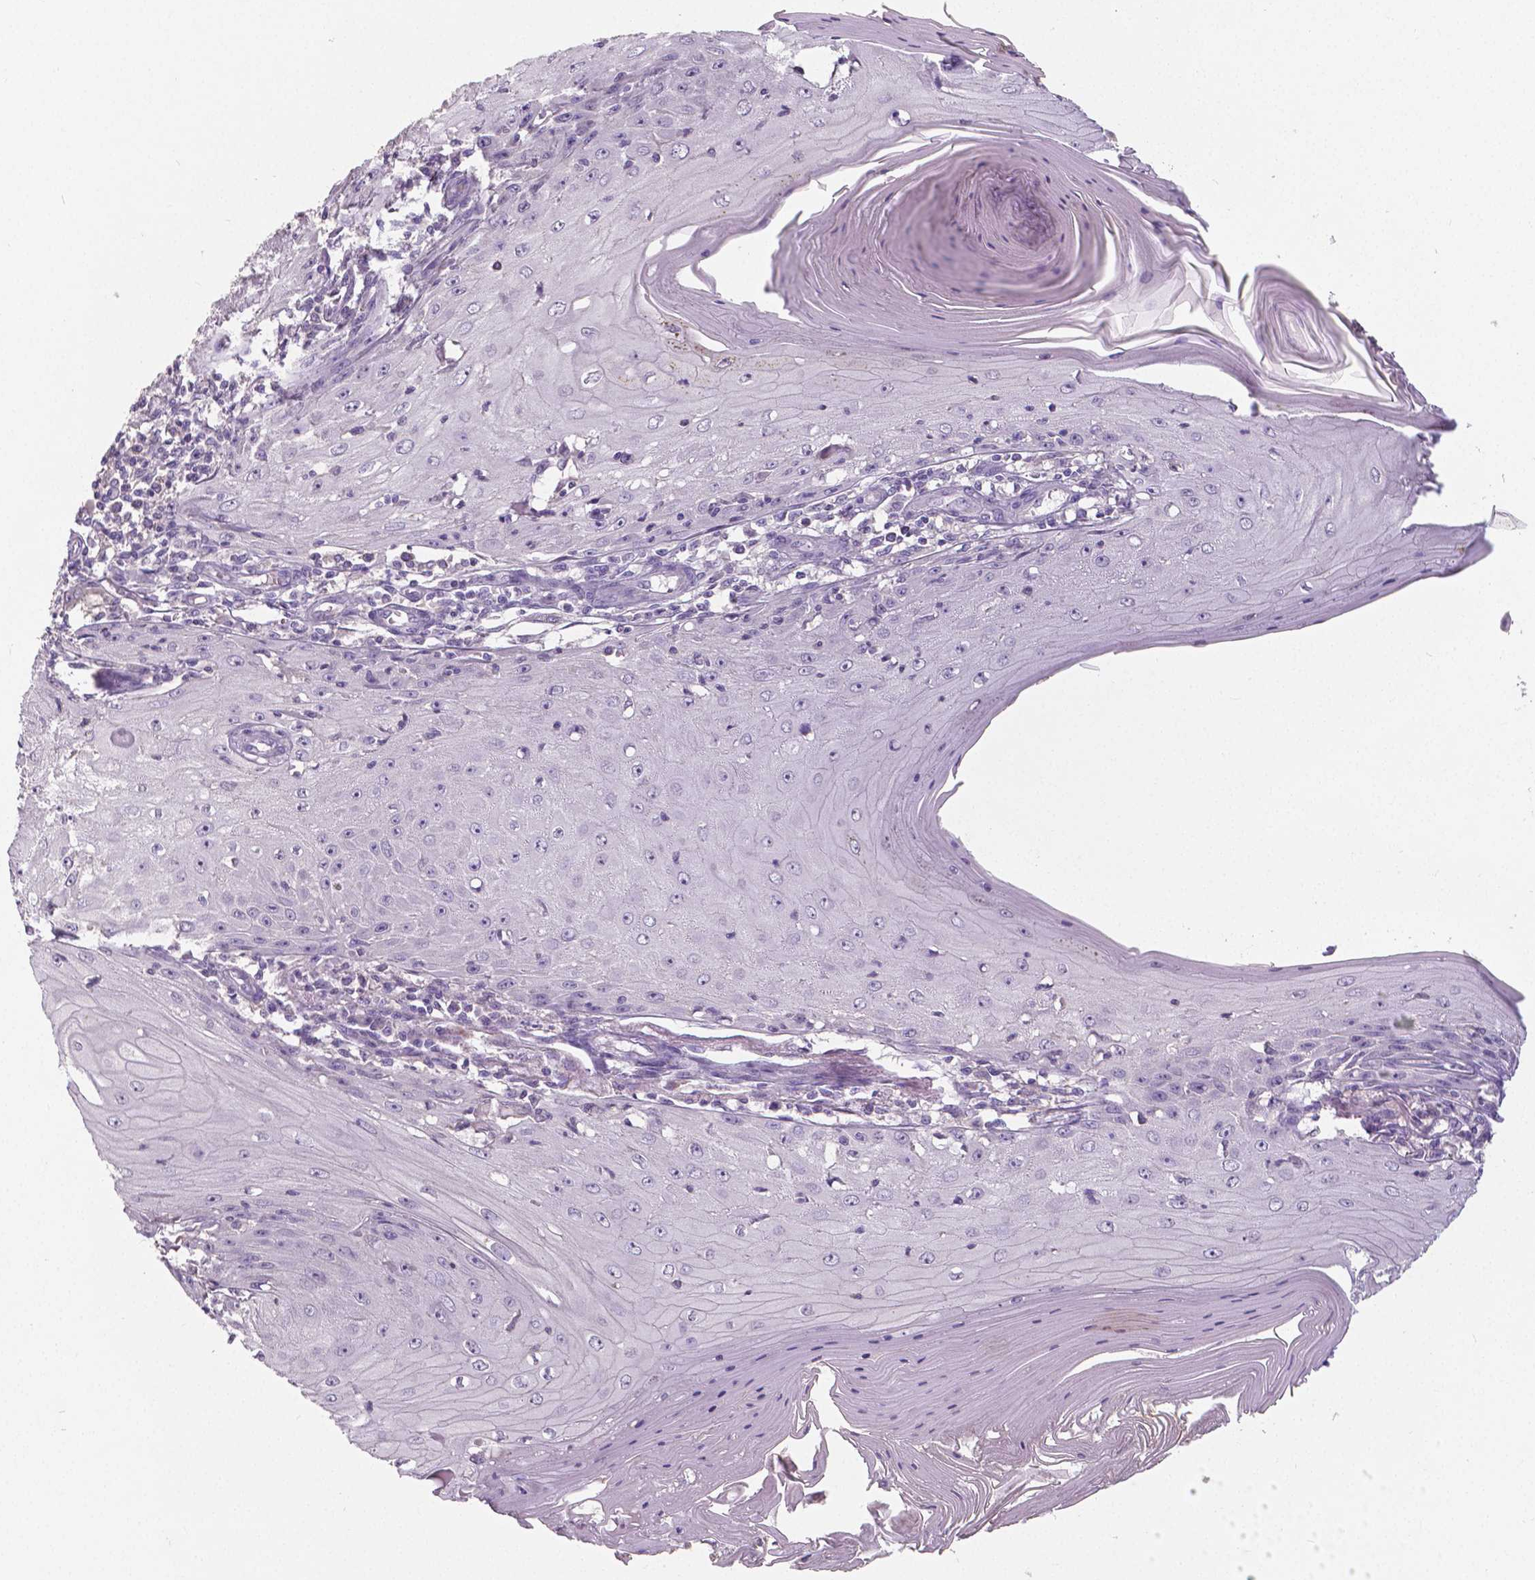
{"staining": {"intensity": "negative", "quantity": "none", "location": "none"}, "tissue": "skin cancer", "cell_type": "Tumor cells", "image_type": "cancer", "snomed": [{"axis": "morphology", "description": "Squamous cell carcinoma, NOS"}, {"axis": "topography", "description": "Skin"}], "caption": "High magnification brightfield microscopy of skin squamous cell carcinoma stained with DAB (3,3'-diaminobenzidine) (brown) and counterstained with hematoxylin (blue): tumor cells show no significant staining.", "gene": "CRMP1", "patient": {"sex": "female", "age": 73}}